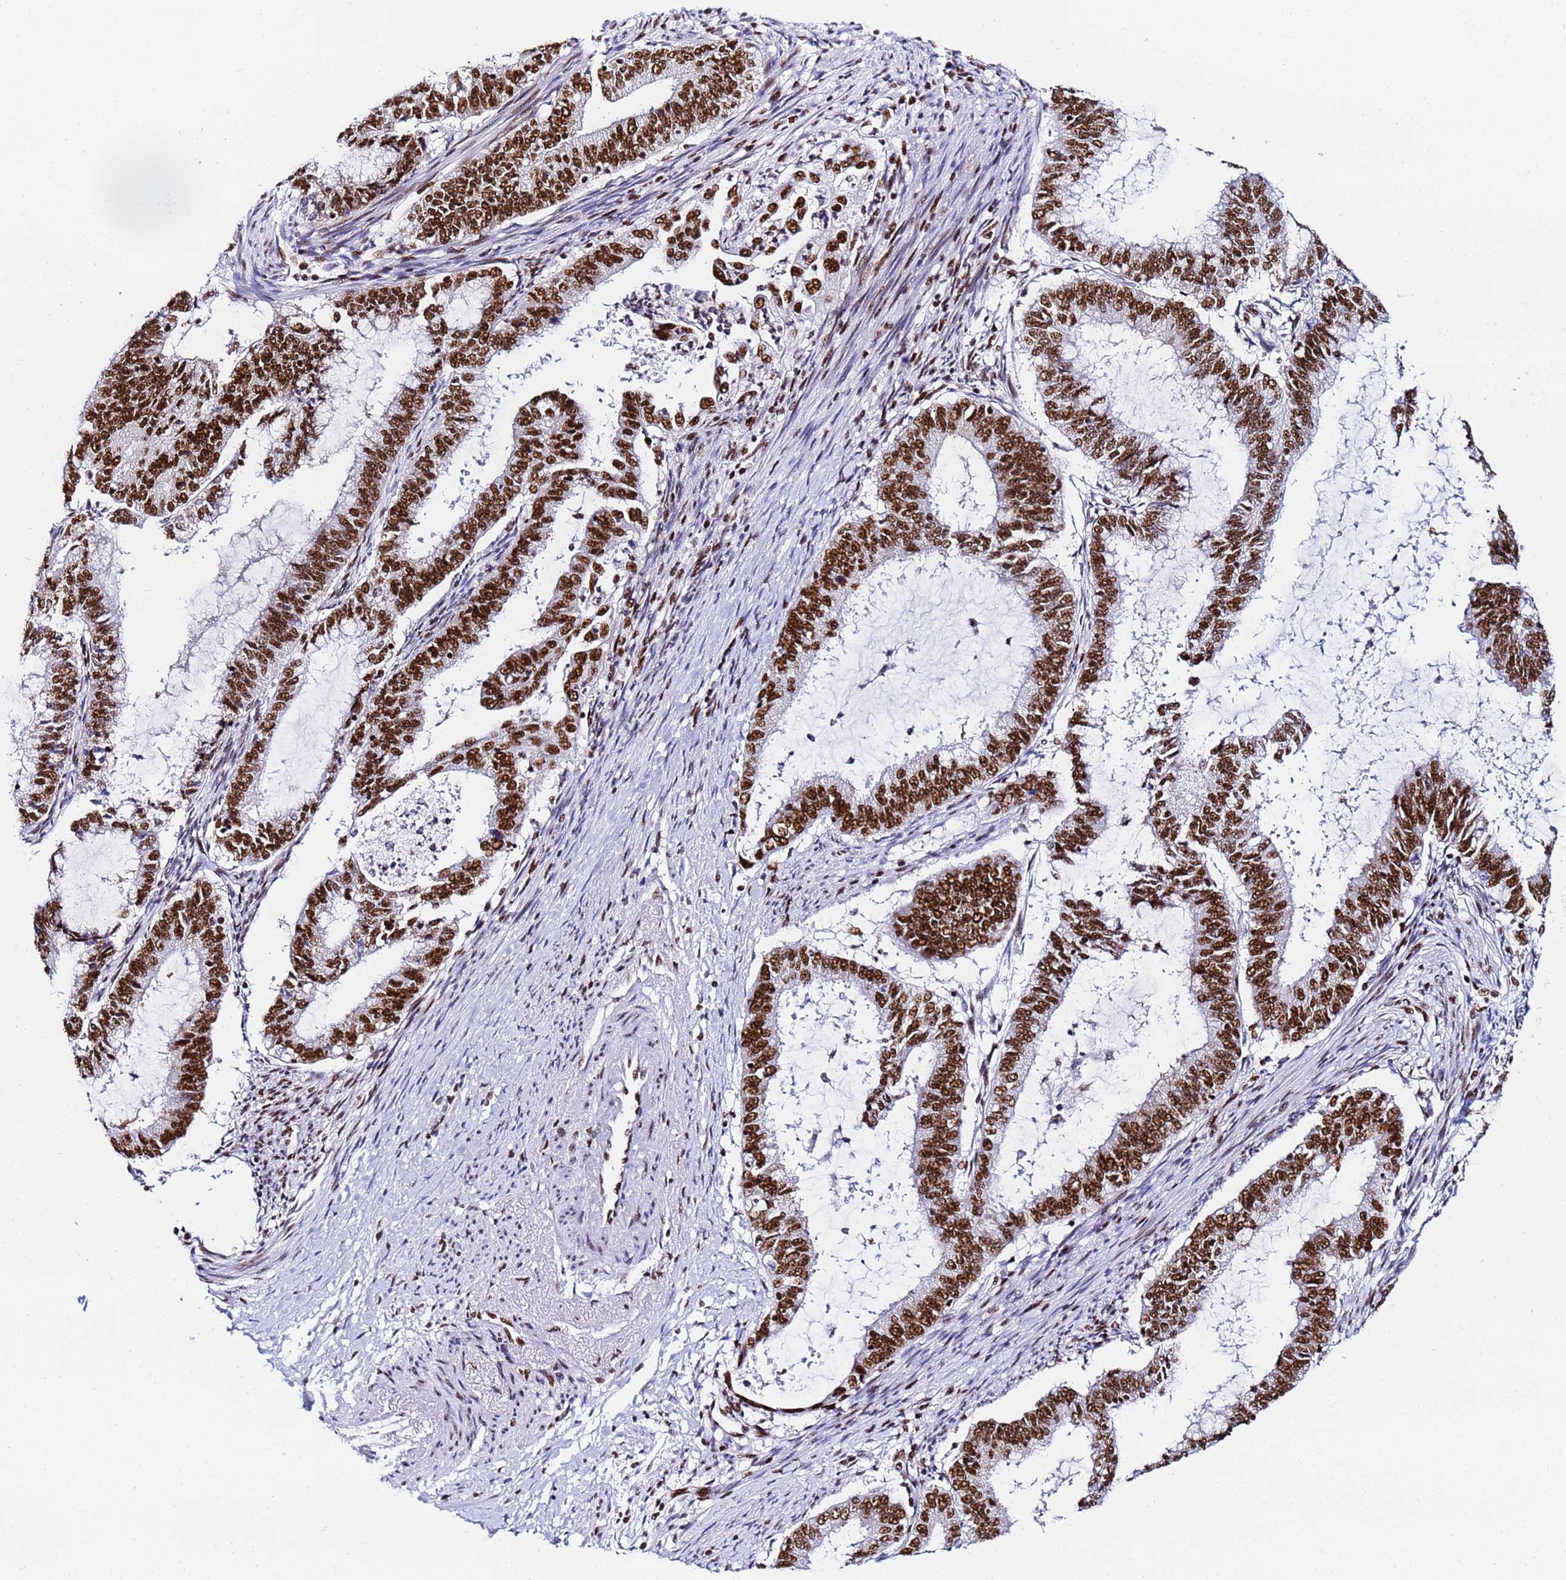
{"staining": {"intensity": "strong", "quantity": ">75%", "location": "nuclear"}, "tissue": "endometrial cancer", "cell_type": "Tumor cells", "image_type": "cancer", "snomed": [{"axis": "morphology", "description": "Adenocarcinoma, NOS"}, {"axis": "topography", "description": "Endometrium"}], "caption": "The immunohistochemical stain shows strong nuclear staining in tumor cells of endometrial cancer (adenocarcinoma) tissue. Nuclei are stained in blue.", "gene": "SNRPA1", "patient": {"sex": "female", "age": 51}}